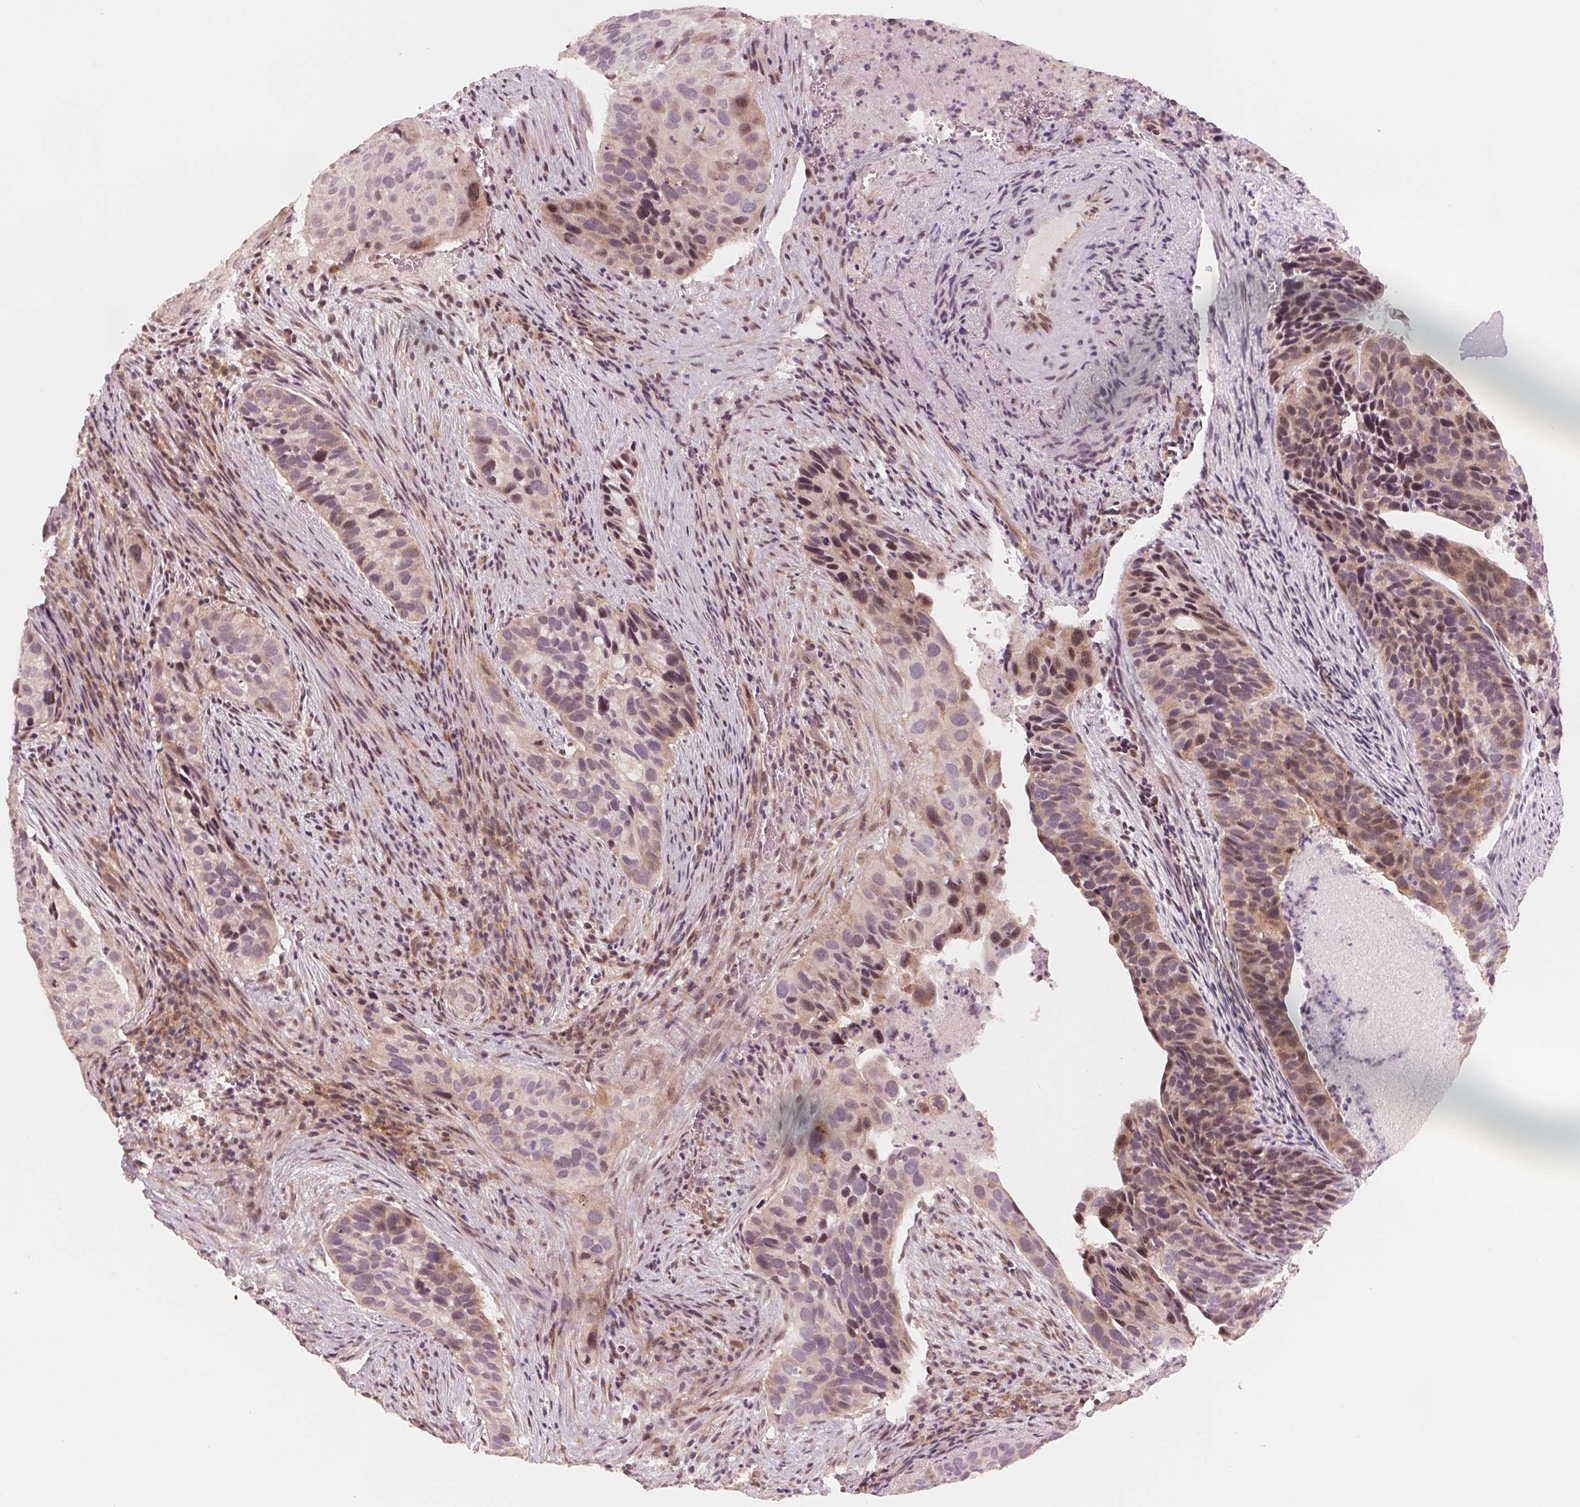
{"staining": {"intensity": "weak", "quantity": "<25%", "location": "cytoplasmic/membranous"}, "tissue": "cervical cancer", "cell_type": "Tumor cells", "image_type": "cancer", "snomed": [{"axis": "morphology", "description": "Squamous cell carcinoma, NOS"}, {"axis": "topography", "description": "Cervix"}], "caption": "Immunohistochemistry of human cervical cancer (squamous cell carcinoma) demonstrates no expression in tumor cells. The staining is performed using DAB (3,3'-diaminobenzidine) brown chromogen with nuclei counter-stained in using hematoxylin.", "gene": "IL9R", "patient": {"sex": "female", "age": 38}}